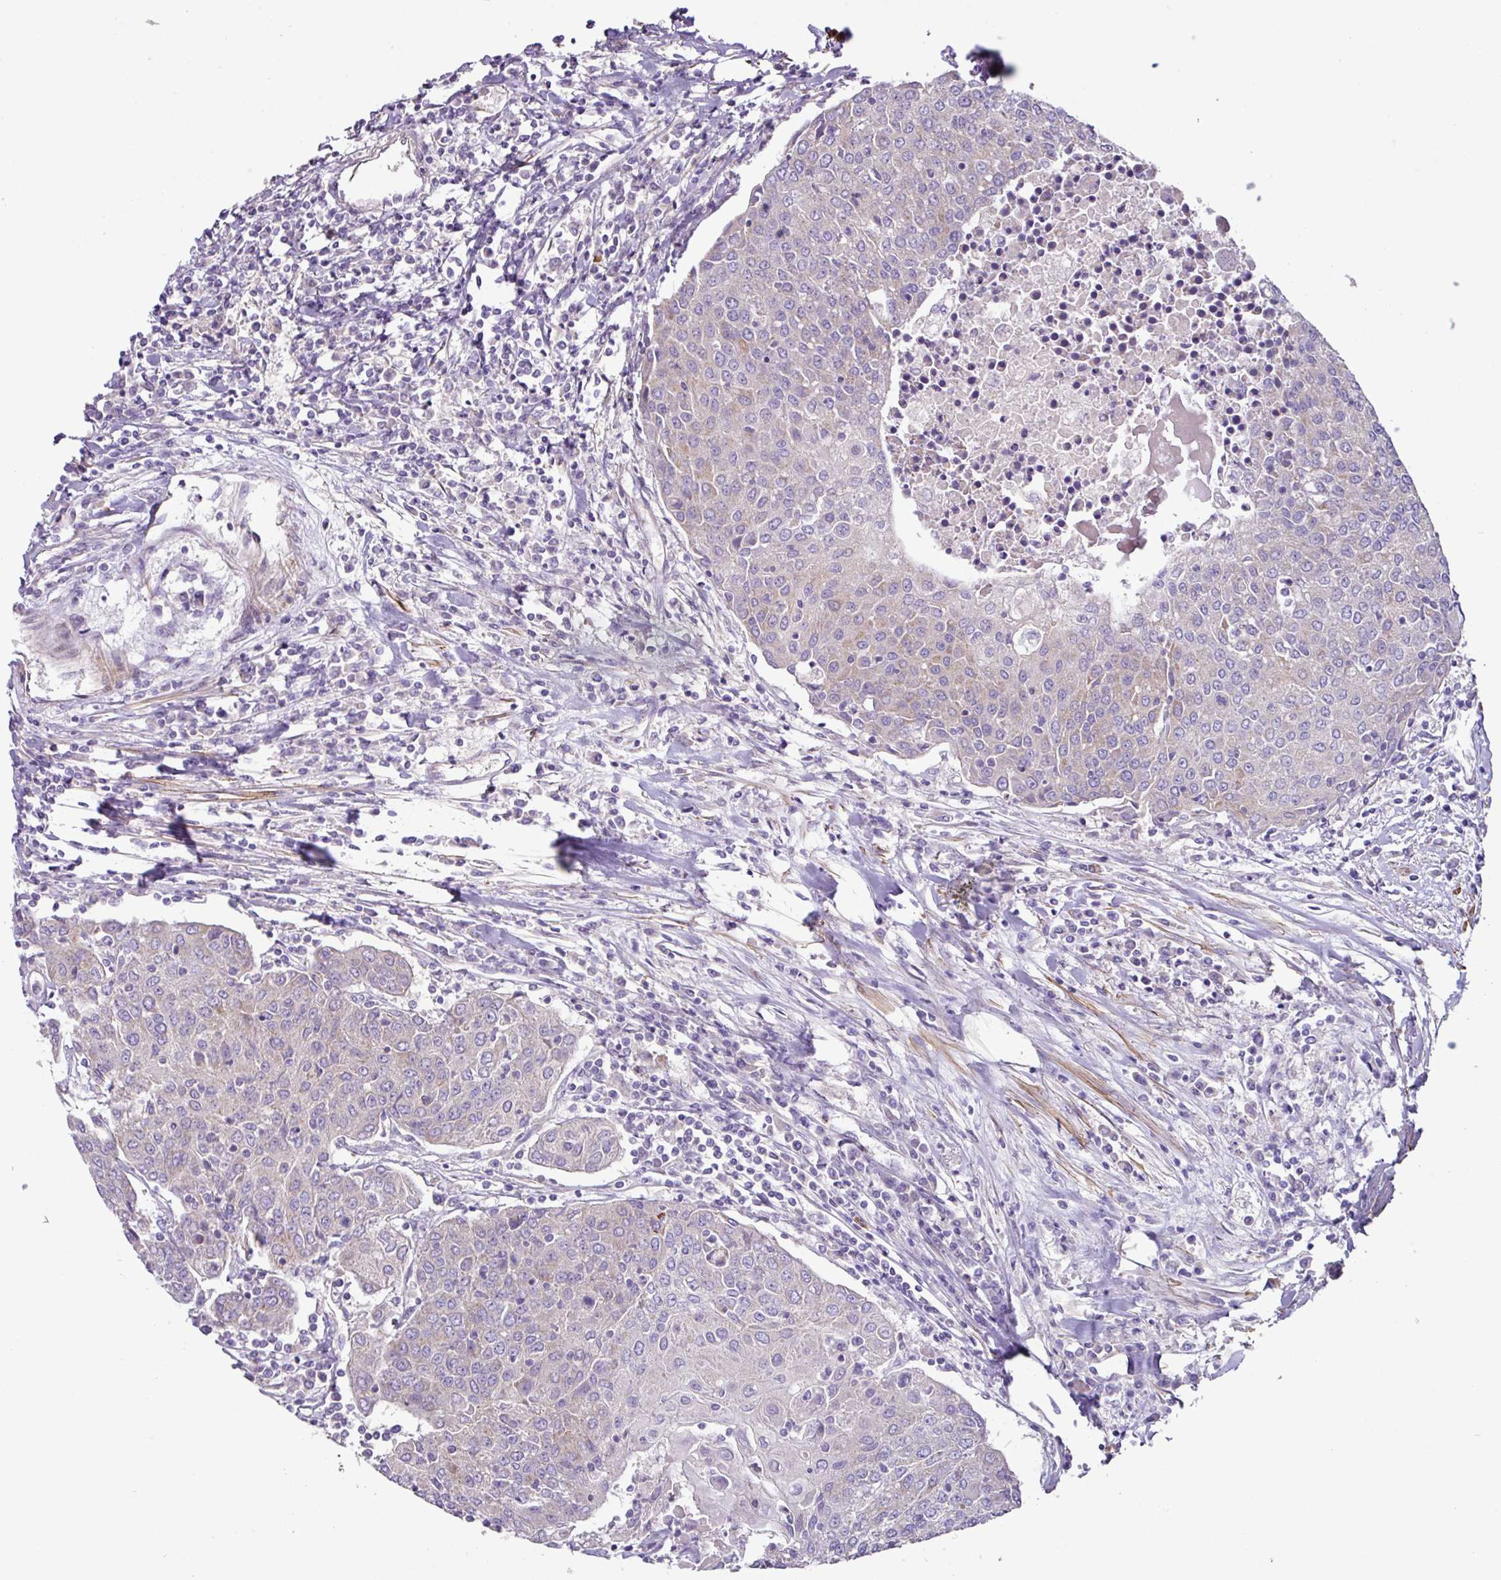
{"staining": {"intensity": "negative", "quantity": "none", "location": "none"}, "tissue": "urothelial cancer", "cell_type": "Tumor cells", "image_type": "cancer", "snomed": [{"axis": "morphology", "description": "Urothelial carcinoma, High grade"}, {"axis": "topography", "description": "Urinary bladder"}], "caption": "DAB (3,3'-diaminobenzidine) immunohistochemical staining of urothelial carcinoma (high-grade) displays no significant positivity in tumor cells.", "gene": "MRRF", "patient": {"sex": "female", "age": 85}}